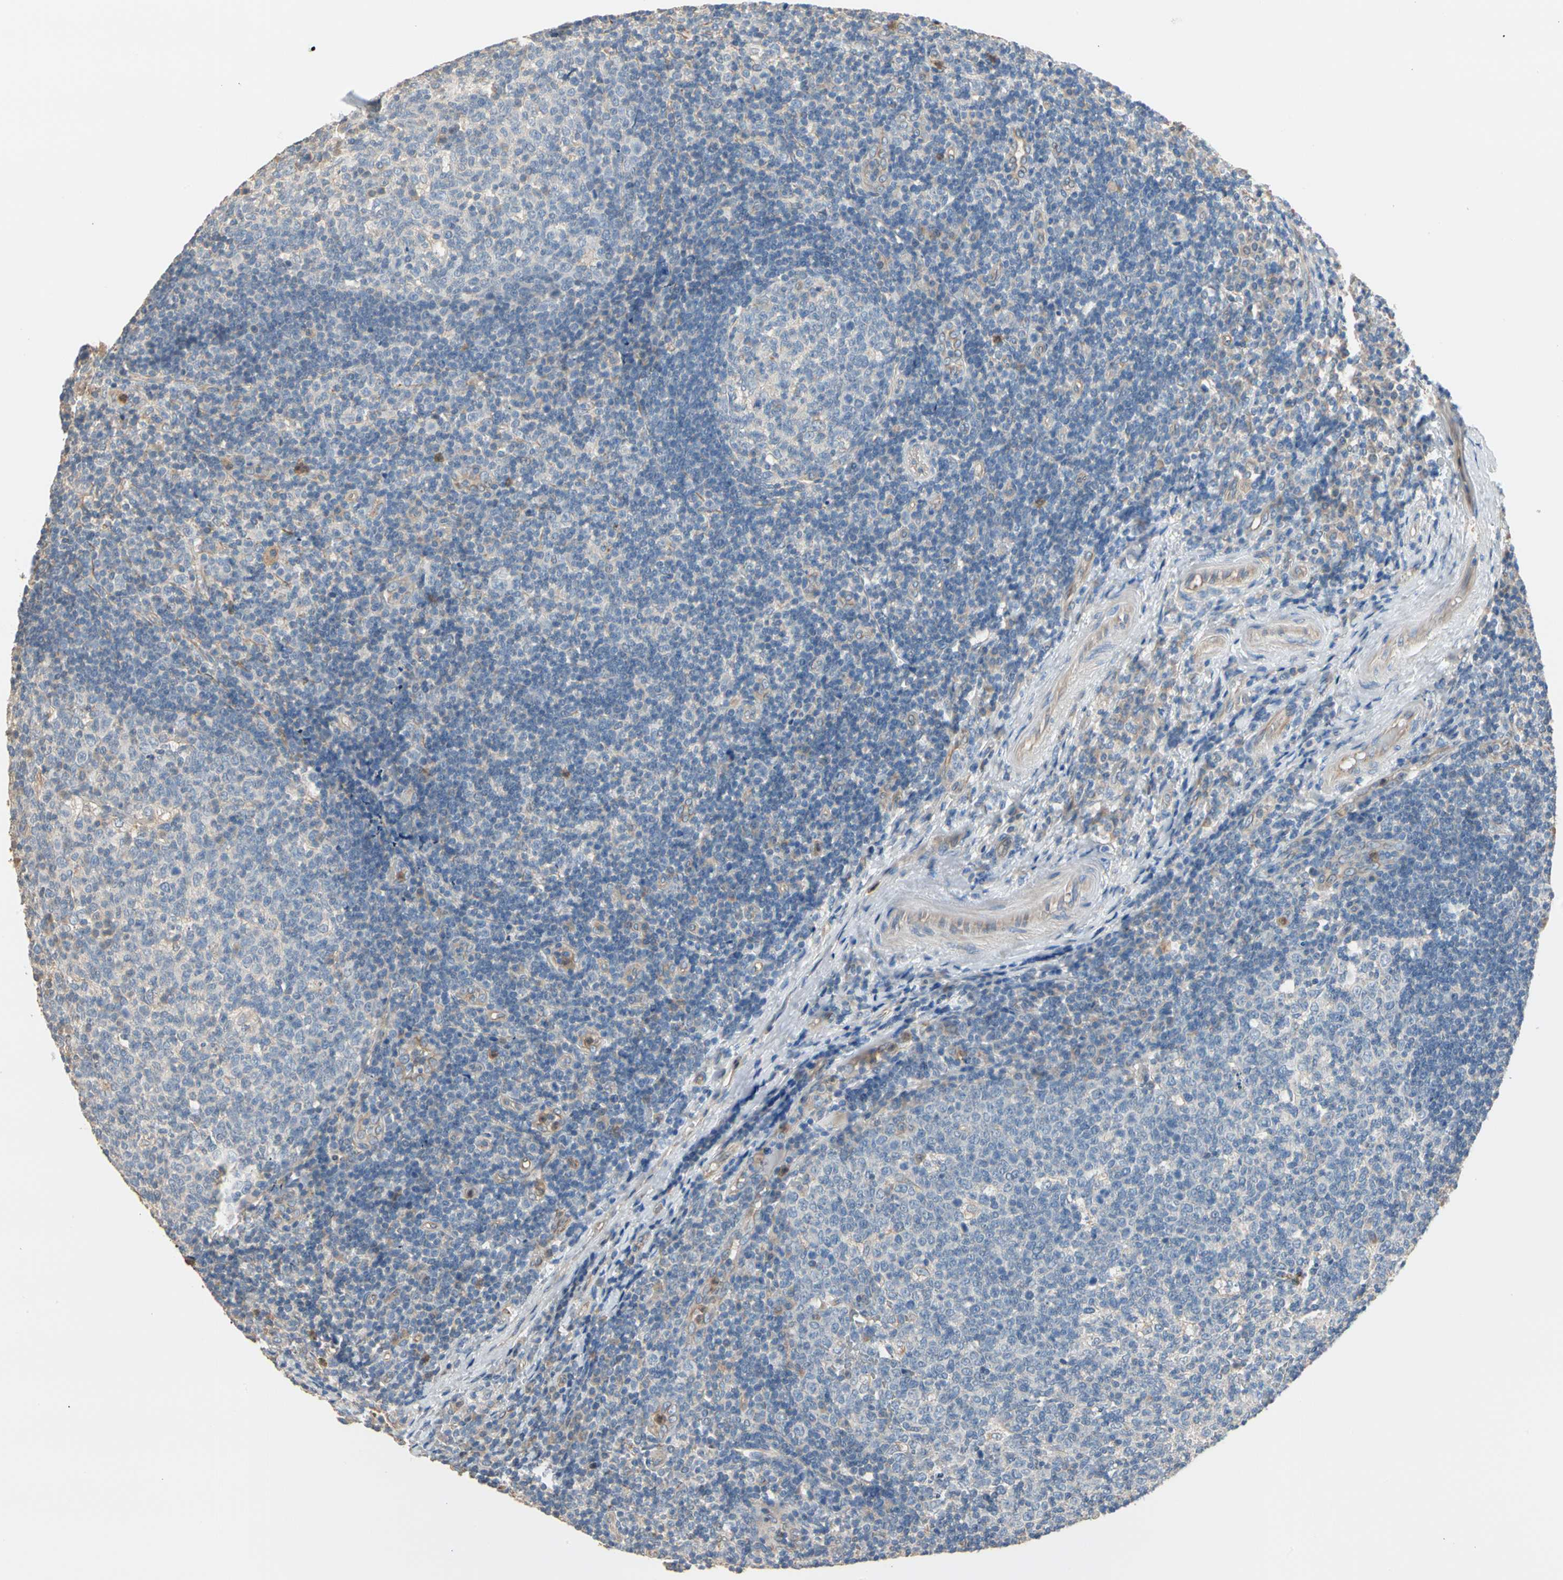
{"staining": {"intensity": "negative", "quantity": "none", "location": "none"}, "tissue": "tonsil", "cell_type": "Germinal center cells", "image_type": "normal", "snomed": [{"axis": "morphology", "description": "Normal tissue, NOS"}, {"axis": "topography", "description": "Tonsil"}], "caption": "There is no significant positivity in germinal center cells of tonsil. (DAB (3,3'-diaminobenzidine) immunohistochemistry with hematoxylin counter stain).", "gene": "BBOX1", "patient": {"sex": "female", "age": 40}}